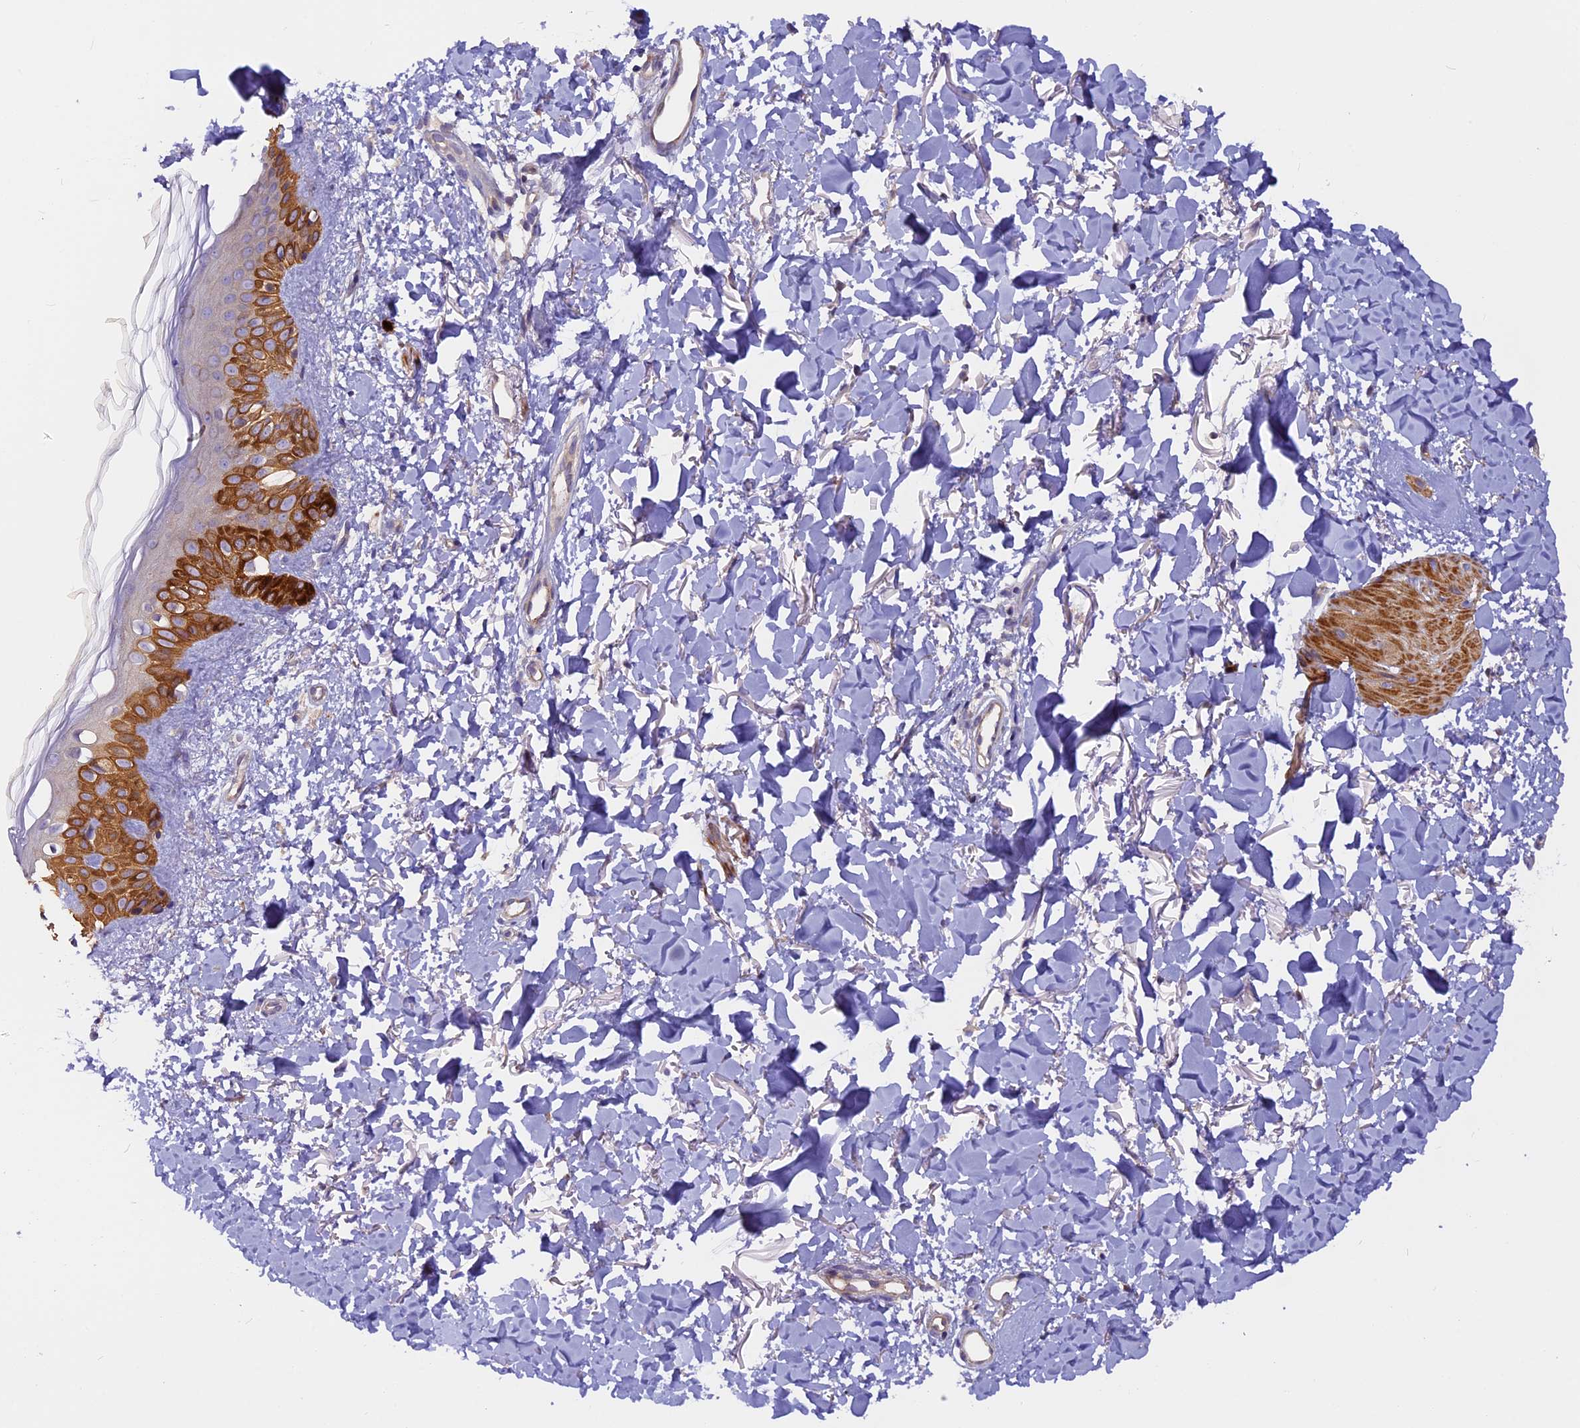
{"staining": {"intensity": "moderate", "quantity": ">75%", "location": "cytoplasmic/membranous"}, "tissue": "skin", "cell_type": "Fibroblasts", "image_type": "normal", "snomed": [{"axis": "morphology", "description": "Normal tissue, NOS"}, {"axis": "topography", "description": "Skin"}], "caption": "Immunohistochemistry histopathology image of normal skin: skin stained using immunohistochemistry displays medium levels of moderate protein expression localized specifically in the cytoplasmic/membranous of fibroblasts, appearing as a cytoplasmic/membranous brown color.", "gene": "FAM98C", "patient": {"sex": "female", "age": 58}}